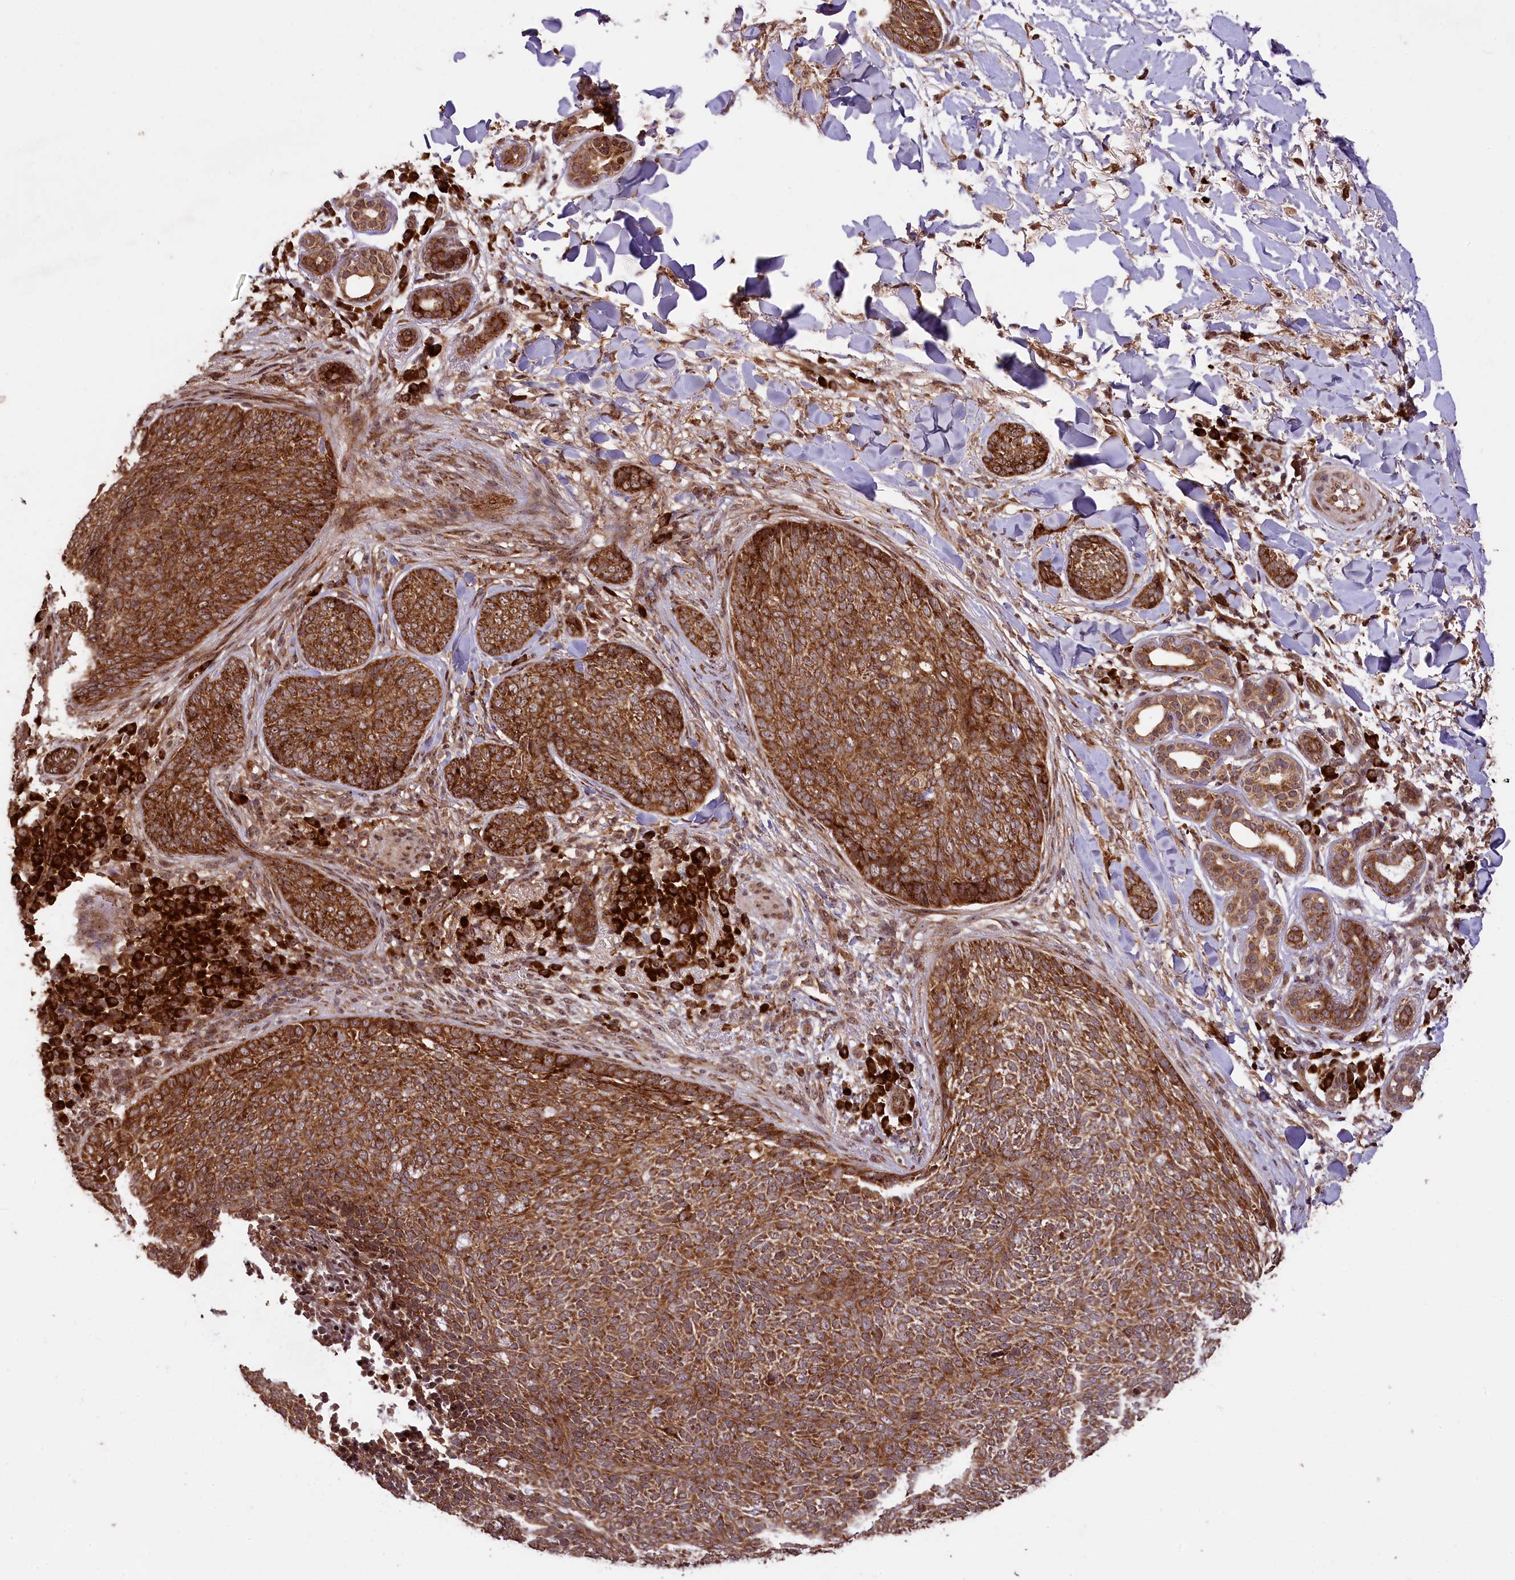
{"staining": {"intensity": "strong", "quantity": ">75%", "location": "cytoplasmic/membranous"}, "tissue": "skin cancer", "cell_type": "Tumor cells", "image_type": "cancer", "snomed": [{"axis": "morphology", "description": "Basal cell carcinoma"}, {"axis": "topography", "description": "Skin"}], "caption": "Immunohistochemistry of human basal cell carcinoma (skin) exhibits high levels of strong cytoplasmic/membranous expression in approximately >75% of tumor cells.", "gene": "LARP4", "patient": {"sex": "male", "age": 85}}